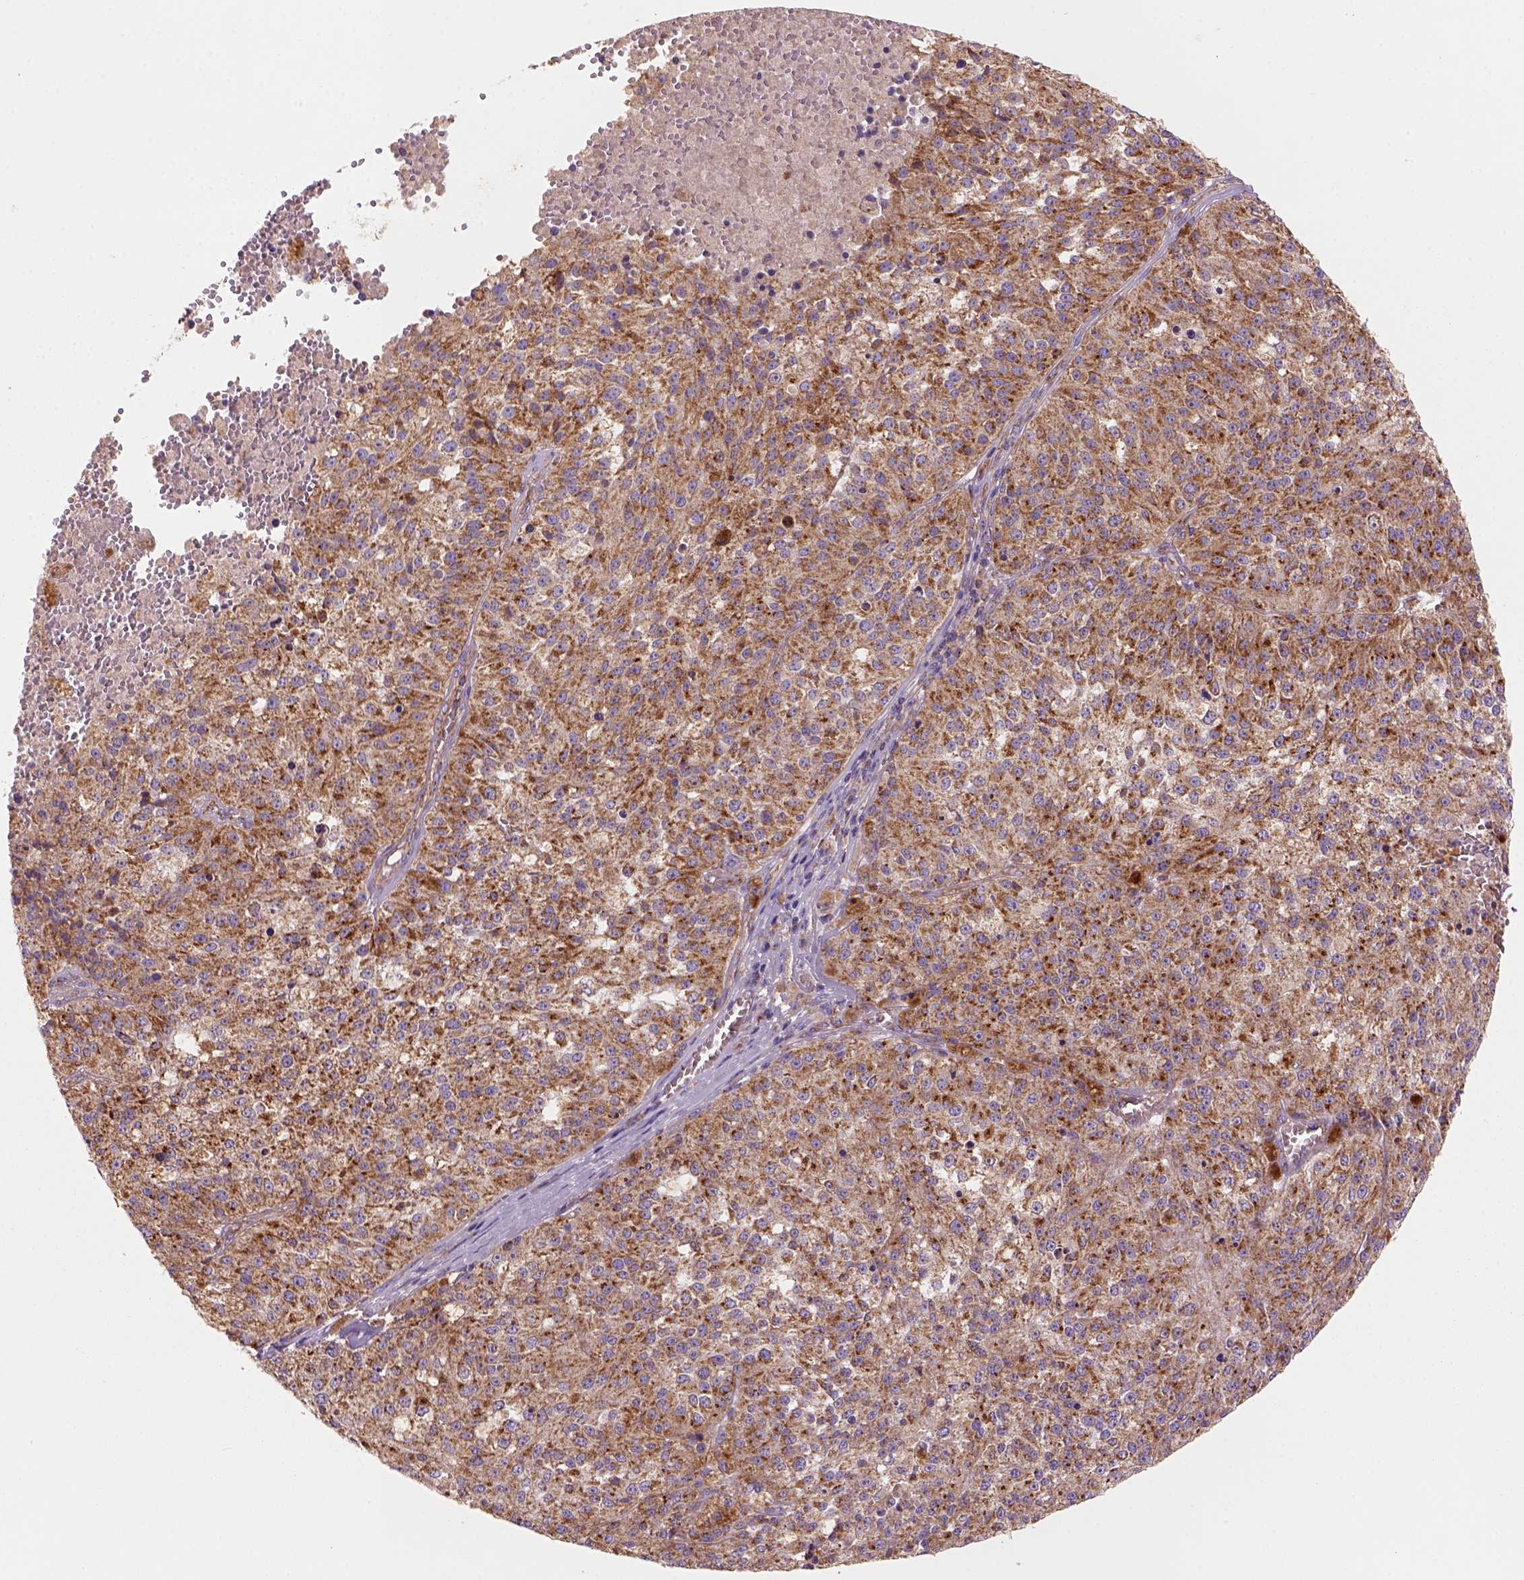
{"staining": {"intensity": "moderate", "quantity": ">75%", "location": "cytoplasmic/membranous"}, "tissue": "melanoma", "cell_type": "Tumor cells", "image_type": "cancer", "snomed": [{"axis": "morphology", "description": "Malignant melanoma, Metastatic site"}, {"axis": "topography", "description": "Lymph node"}], "caption": "Human malignant melanoma (metastatic site) stained for a protein (brown) shows moderate cytoplasmic/membranous positive expression in approximately >75% of tumor cells.", "gene": "WARS2", "patient": {"sex": "female", "age": 64}}